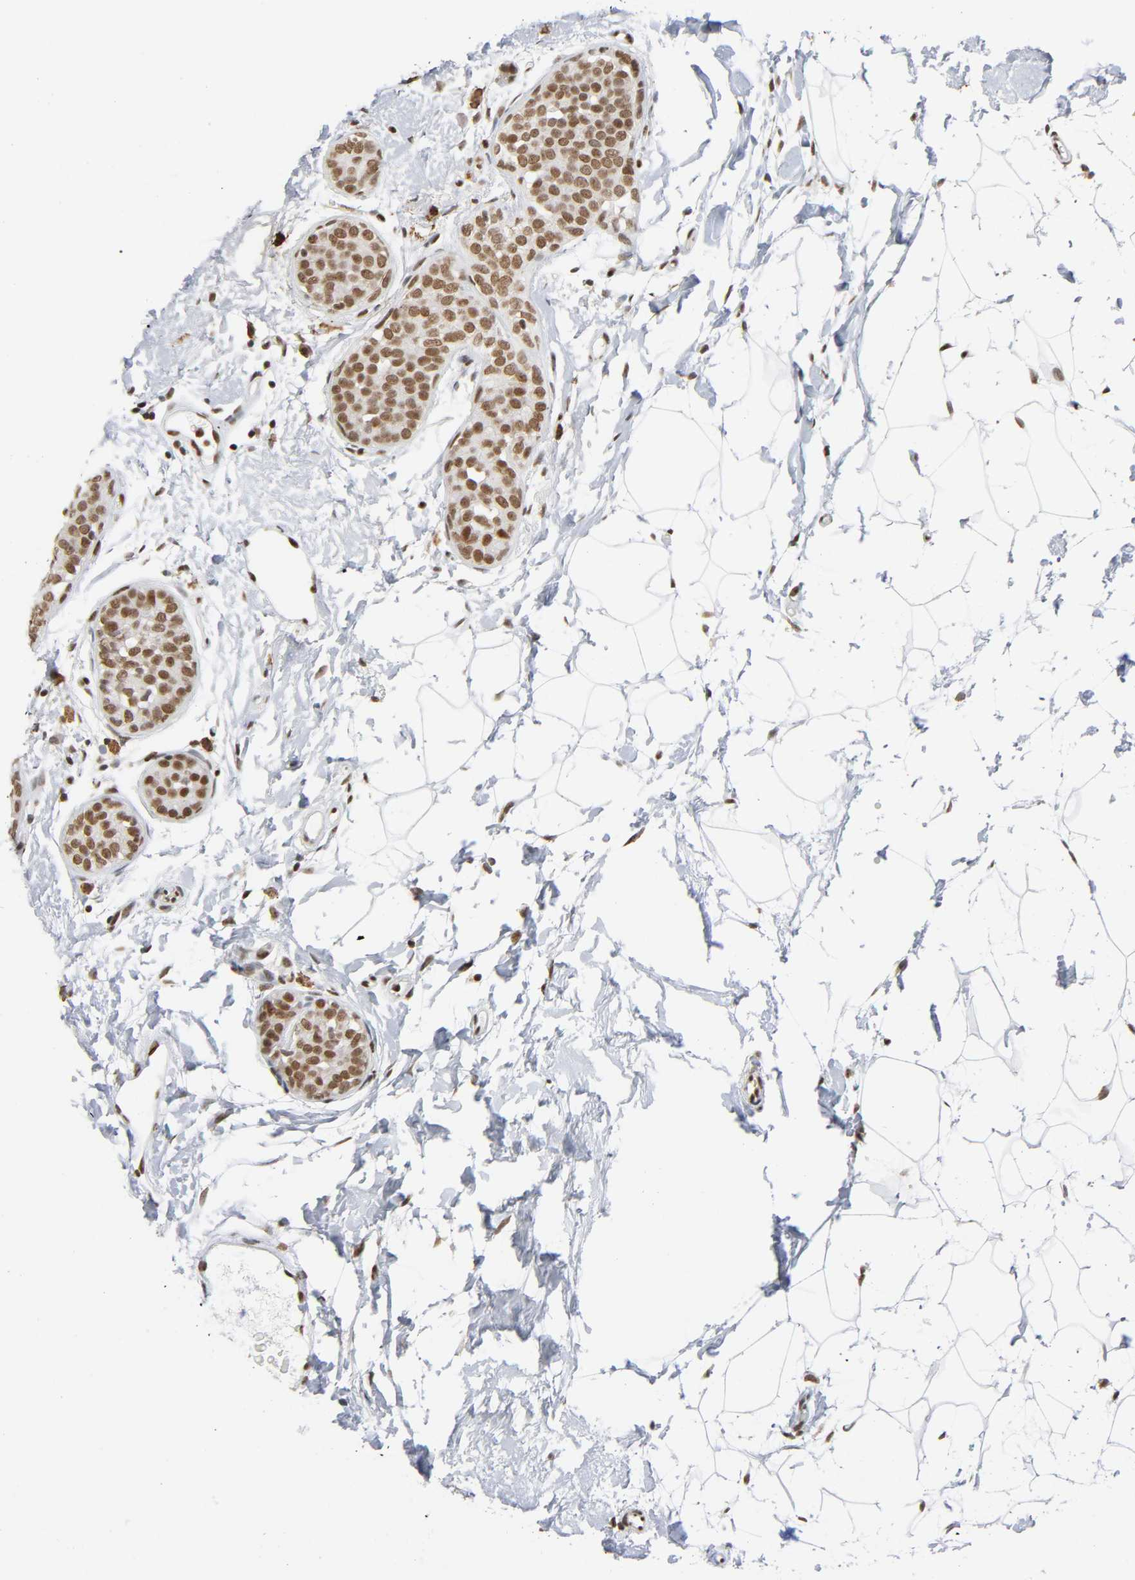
{"staining": {"intensity": "strong", "quantity": ">75%", "location": "nuclear"}, "tissue": "breast cancer", "cell_type": "Tumor cells", "image_type": "cancer", "snomed": [{"axis": "morphology", "description": "Lobular carcinoma, in situ"}, {"axis": "morphology", "description": "Lobular carcinoma"}, {"axis": "topography", "description": "Breast"}], "caption": "Protein staining reveals strong nuclear staining in approximately >75% of tumor cells in breast cancer. Nuclei are stained in blue.", "gene": "SUMO1", "patient": {"sex": "female", "age": 41}}